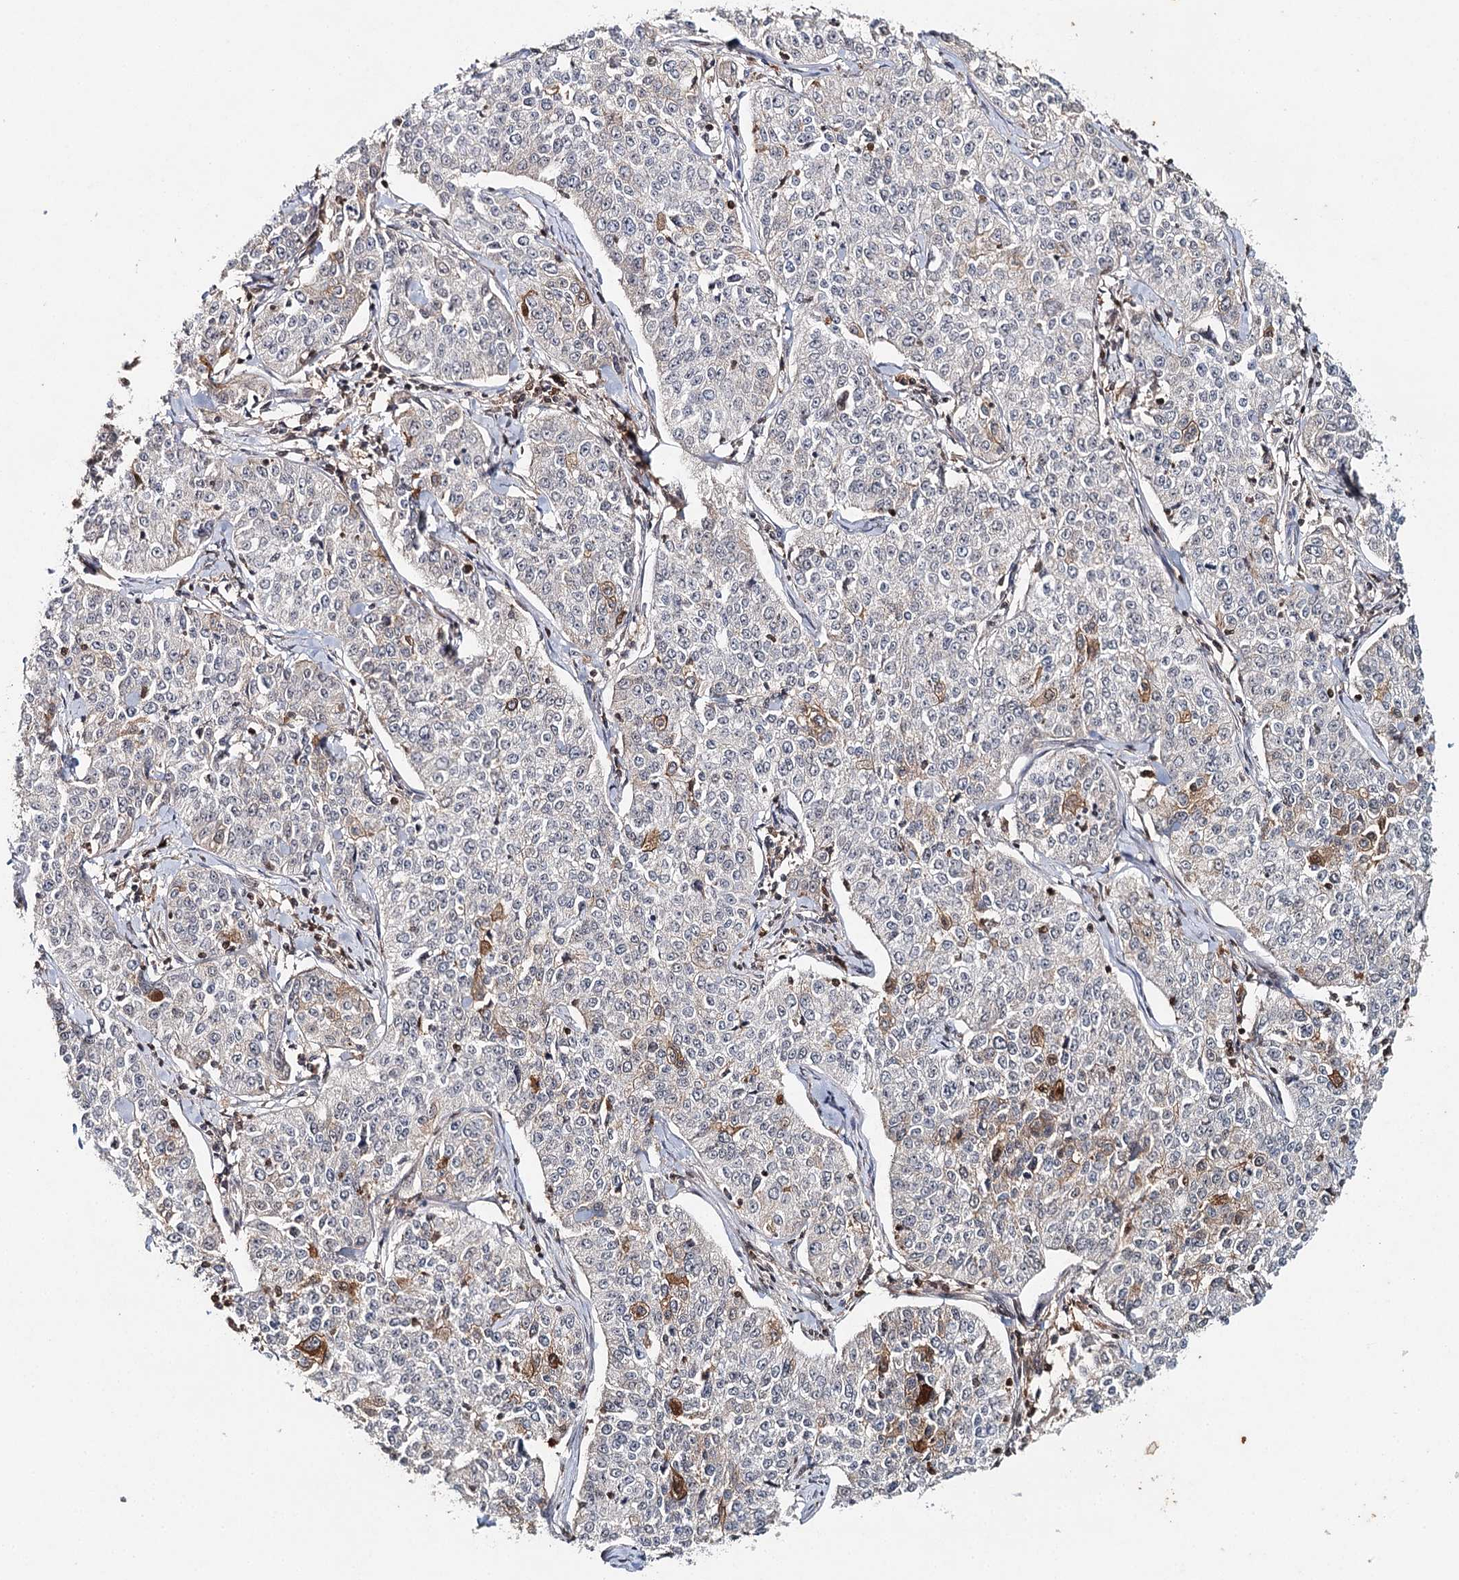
{"staining": {"intensity": "moderate", "quantity": "<25%", "location": "cytoplasmic/membranous"}, "tissue": "cervical cancer", "cell_type": "Tumor cells", "image_type": "cancer", "snomed": [{"axis": "morphology", "description": "Squamous cell carcinoma, NOS"}, {"axis": "topography", "description": "Cervix"}], "caption": "Brown immunohistochemical staining in cervical squamous cell carcinoma exhibits moderate cytoplasmic/membranous staining in approximately <25% of tumor cells.", "gene": "SLC41A2", "patient": {"sex": "female", "age": 35}}